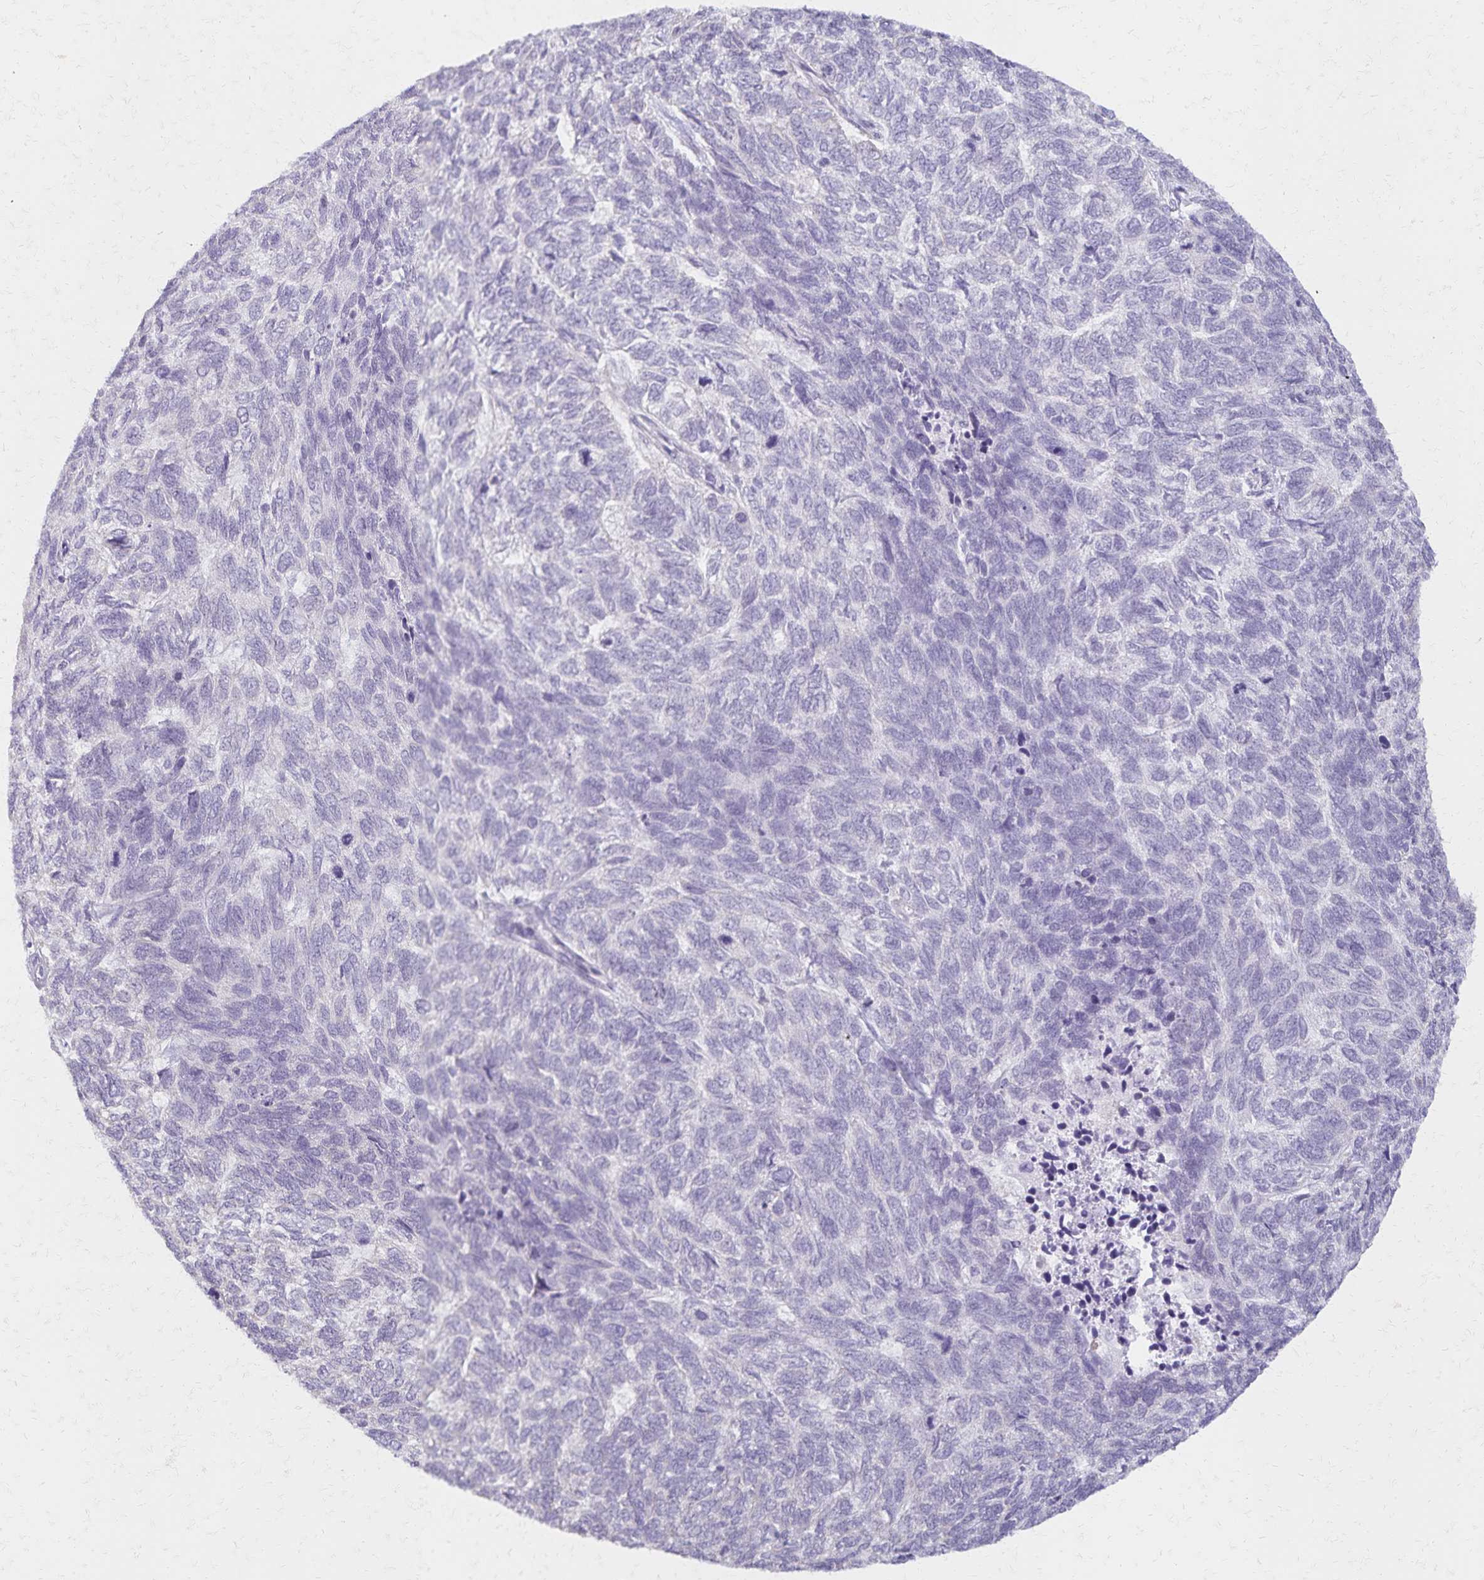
{"staining": {"intensity": "negative", "quantity": "none", "location": "none"}, "tissue": "skin cancer", "cell_type": "Tumor cells", "image_type": "cancer", "snomed": [{"axis": "morphology", "description": "Basal cell carcinoma"}, {"axis": "topography", "description": "Skin"}], "caption": "Basal cell carcinoma (skin) was stained to show a protein in brown. There is no significant positivity in tumor cells.", "gene": "KISS1", "patient": {"sex": "female", "age": 65}}